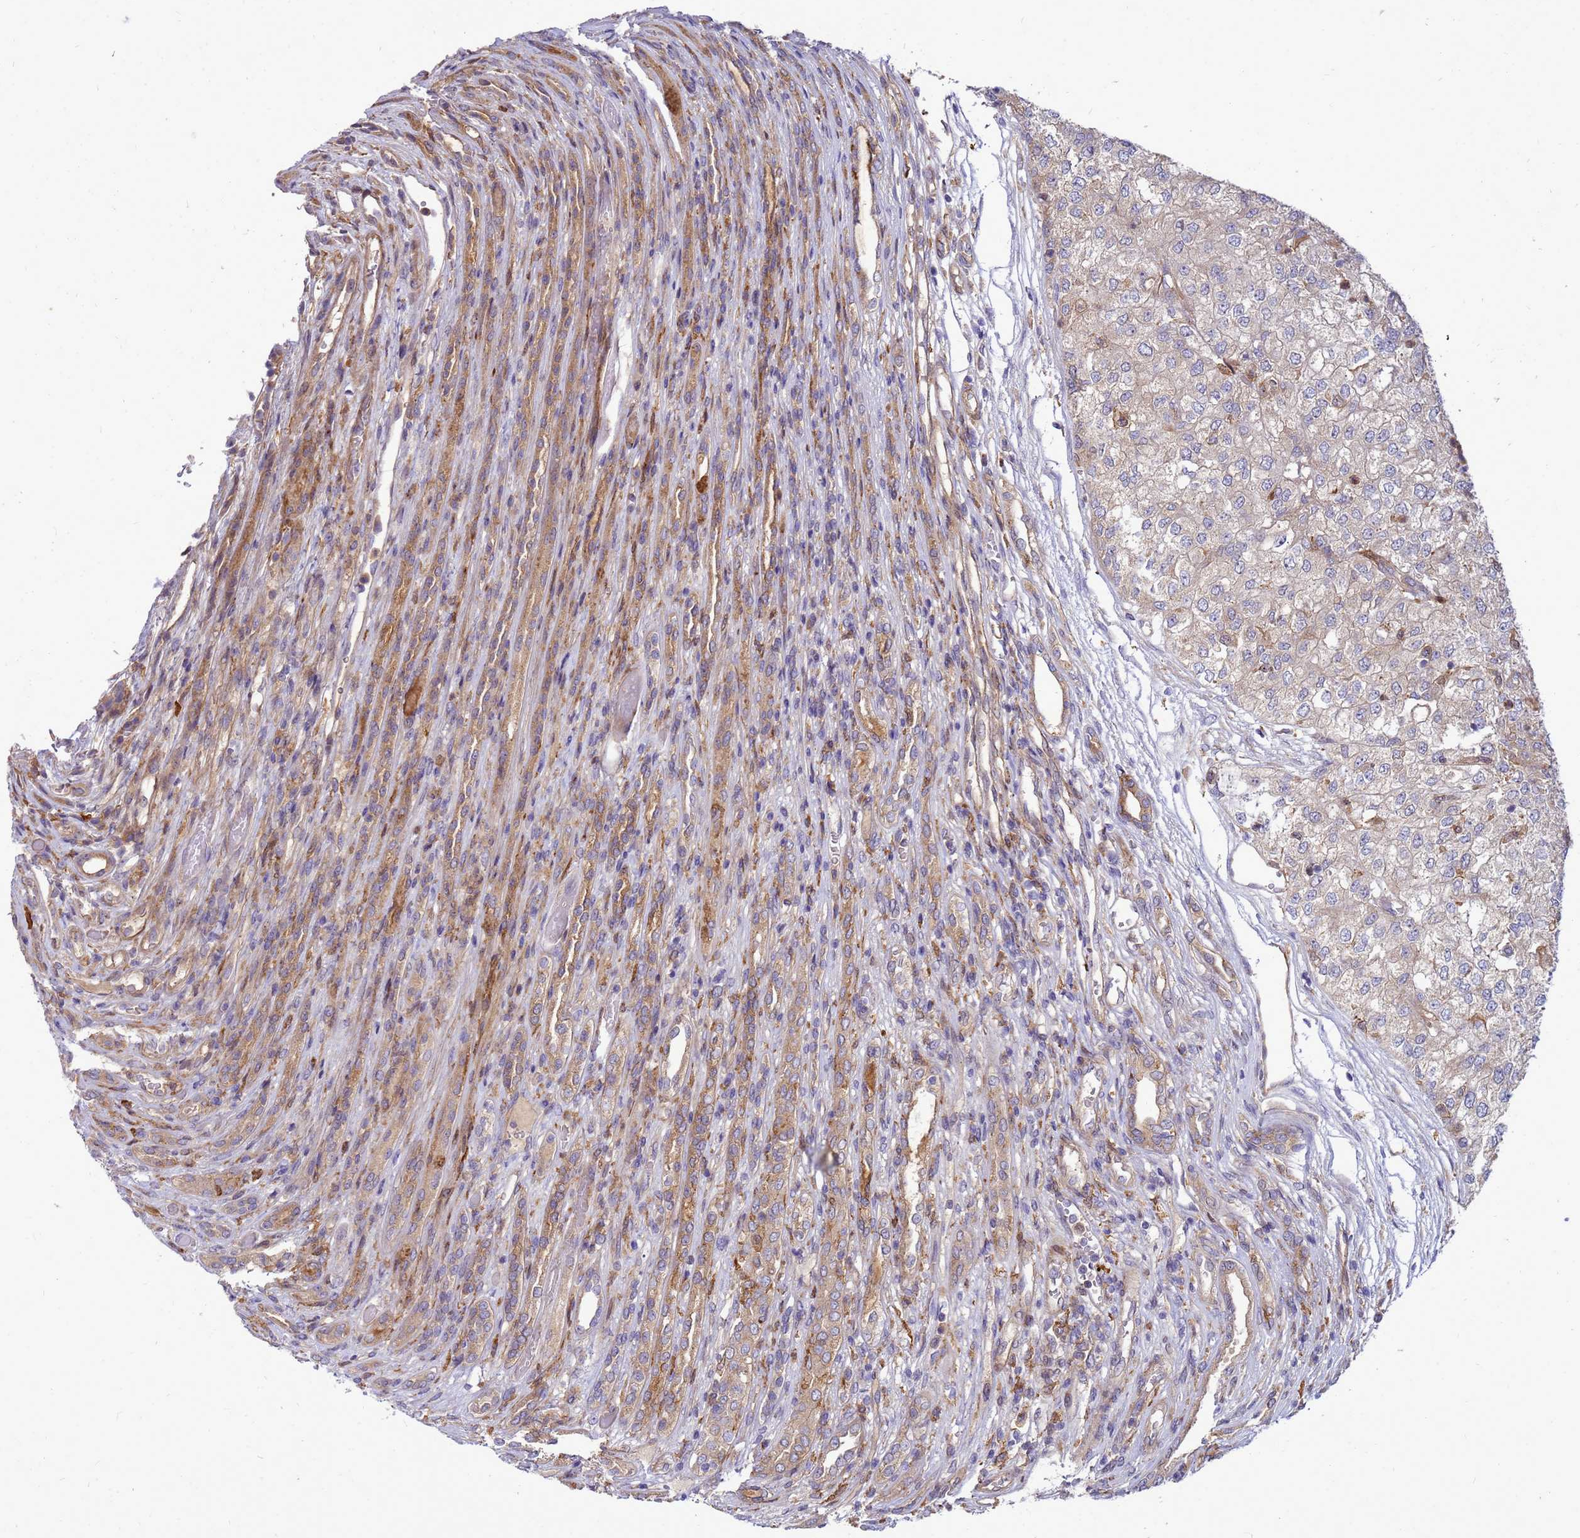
{"staining": {"intensity": "negative", "quantity": "none", "location": "none"}, "tissue": "renal cancer", "cell_type": "Tumor cells", "image_type": "cancer", "snomed": [{"axis": "morphology", "description": "Adenocarcinoma, NOS"}, {"axis": "topography", "description": "Kidney"}], "caption": "Immunohistochemistry micrograph of neoplastic tissue: renal cancer (adenocarcinoma) stained with DAB reveals no significant protein staining in tumor cells.", "gene": "RNF215", "patient": {"sex": "female", "age": 54}}